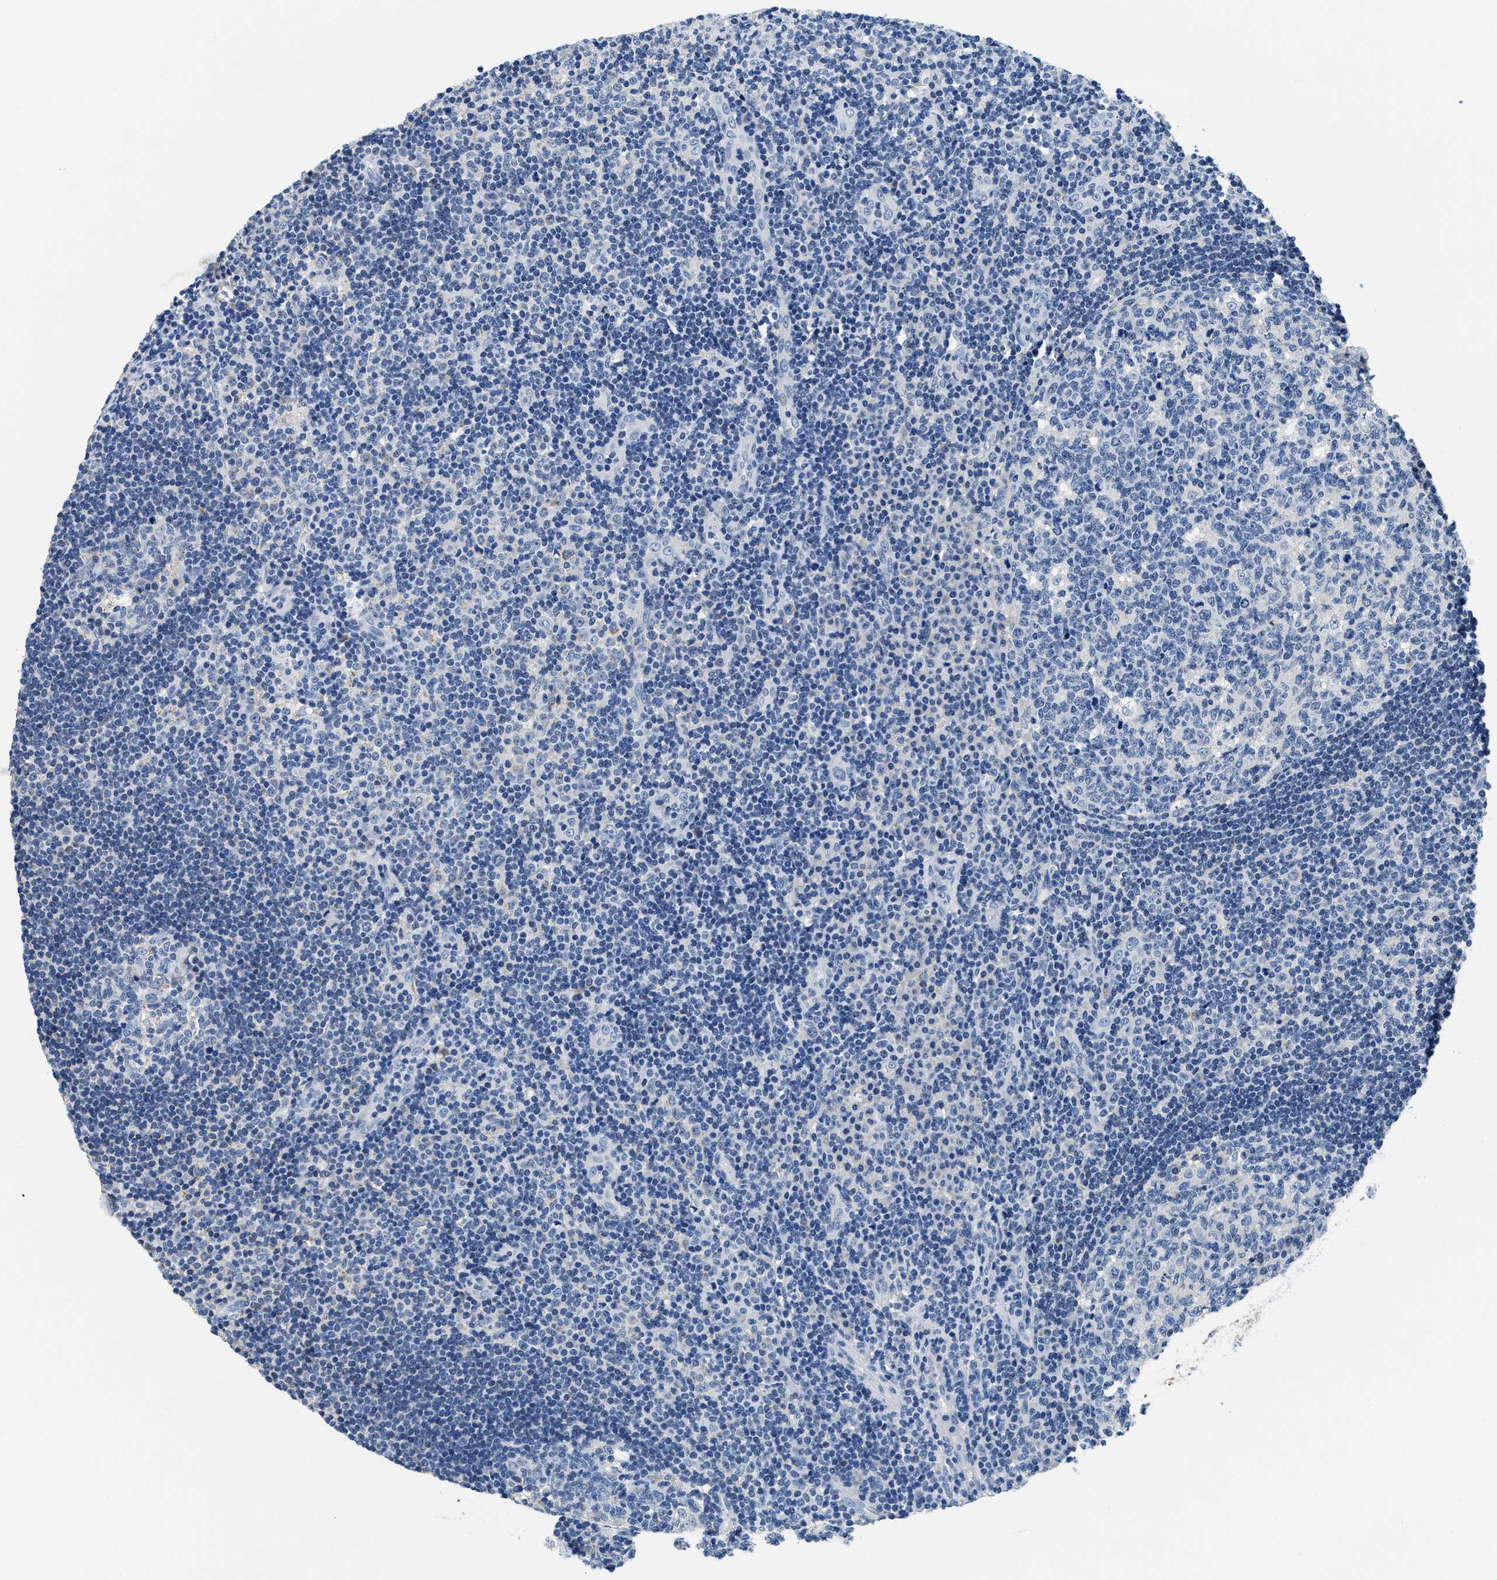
{"staining": {"intensity": "negative", "quantity": "none", "location": "none"}, "tissue": "tonsil", "cell_type": "Germinal center cells", "image_type": "normal", "snomed": [{"axis": "morphology", "description": "Normal tissue, NOS"}, {"axis": "topography", "description": "Tonsil"}], "caption": "Immunohistochemistry (IHC) photomicrograph of benign tonsil stained for a protein (brown), which exhibits no positivity in germinal center cells.", "gene": "PCK2", "patient": {"sex": "female", "age": 40}}